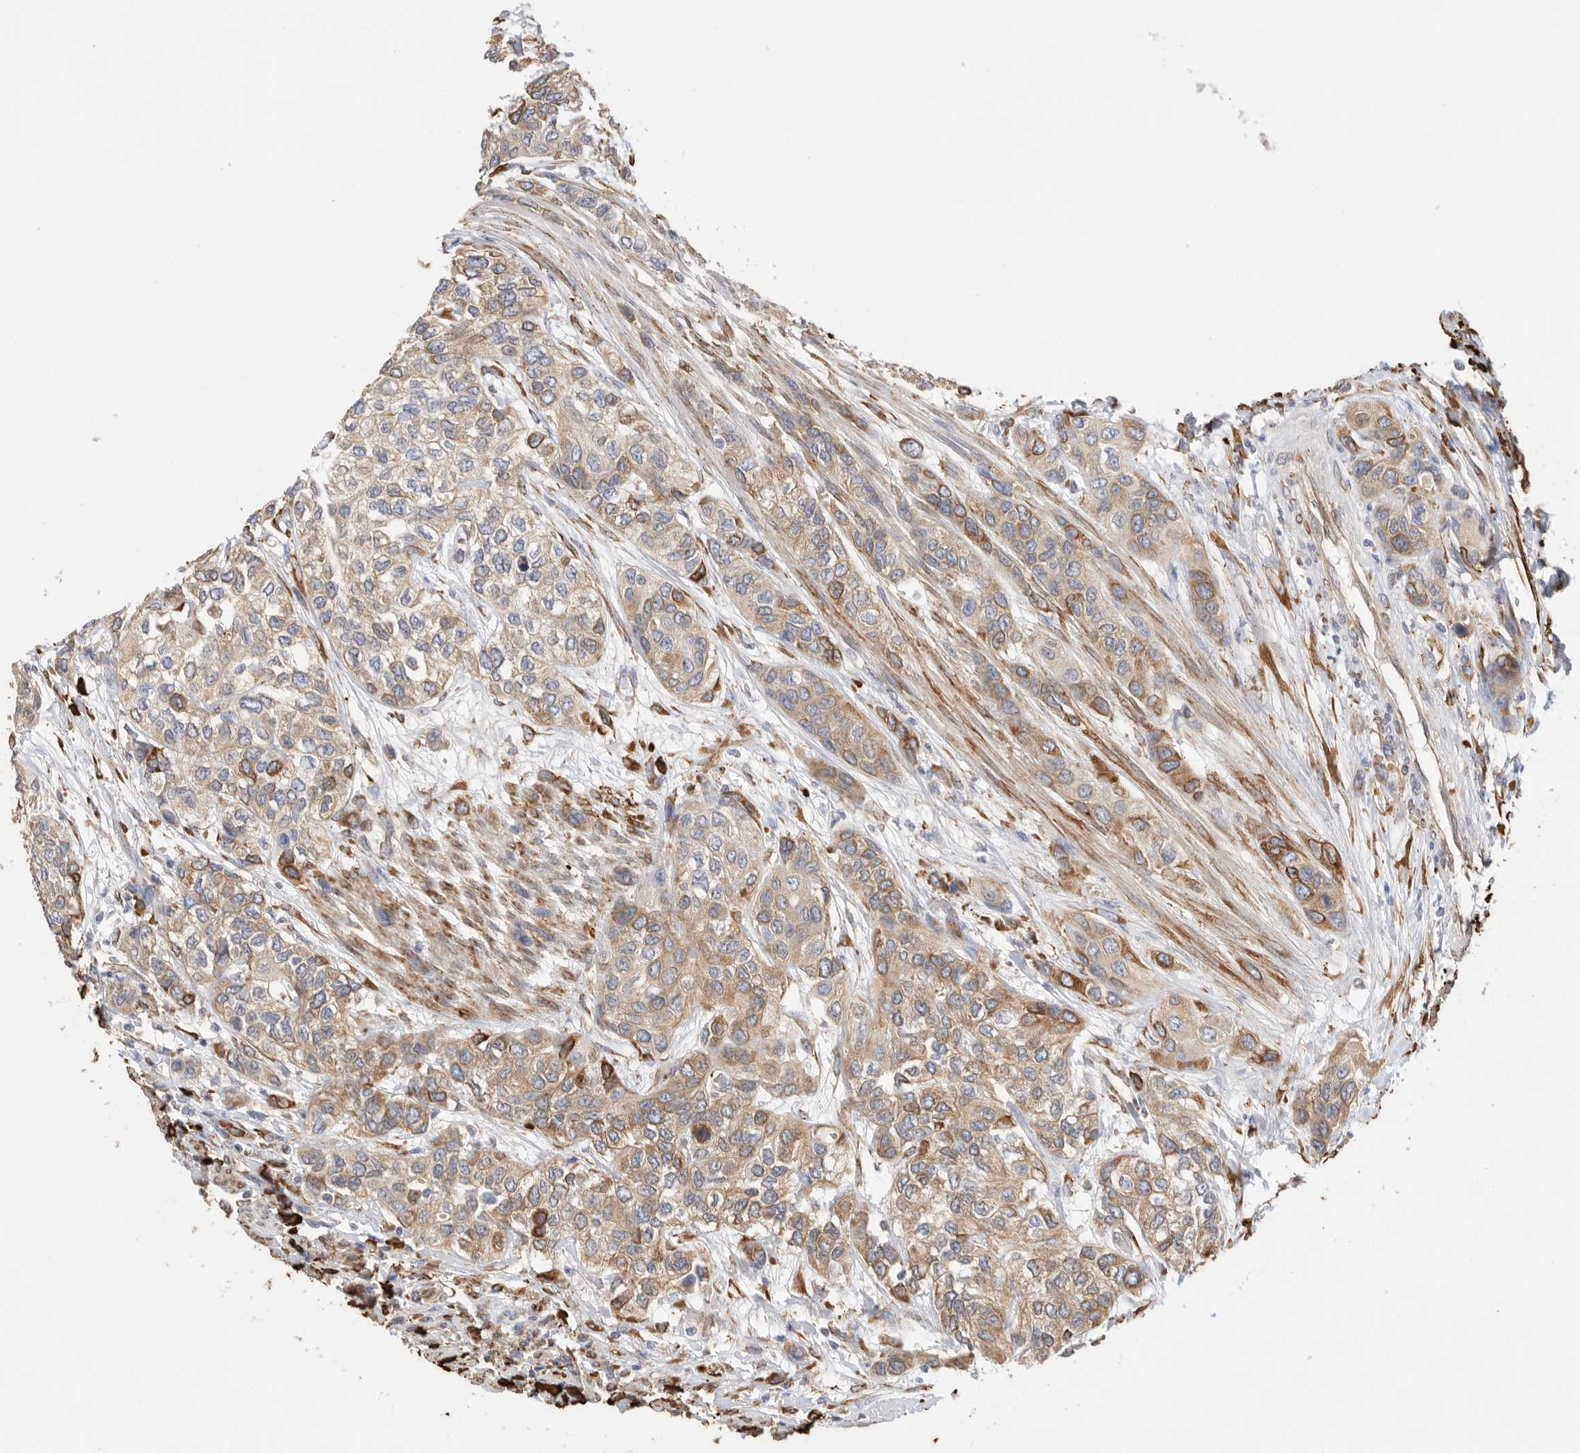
{"staining": {"intensity": "moderate", "quantity": "25%-75%", "location": "cytoplasmic/membranous"}, "tissue": "urothelial cancer", "cell_type": "Tumor cells", "image_type": "cancer", "snomed": [{"axis": "morphology", "description": "Urothelial carcinoma, High grade"}, {"axis": "topography", "description": "Urinary bladder"}], "caption": "Immunohistochemical staining of human urothelial carcinoma (high-grade) shows medium levels of moderate cytoplasmic/membranous positivity in about 25%-75% of tumor cells. Immunohistochemistry stains the protein of interest in brown and the nuclei are stained blue.", "gene": "BLOC1S5", "patient": {"sex": "female", "age": 56}}